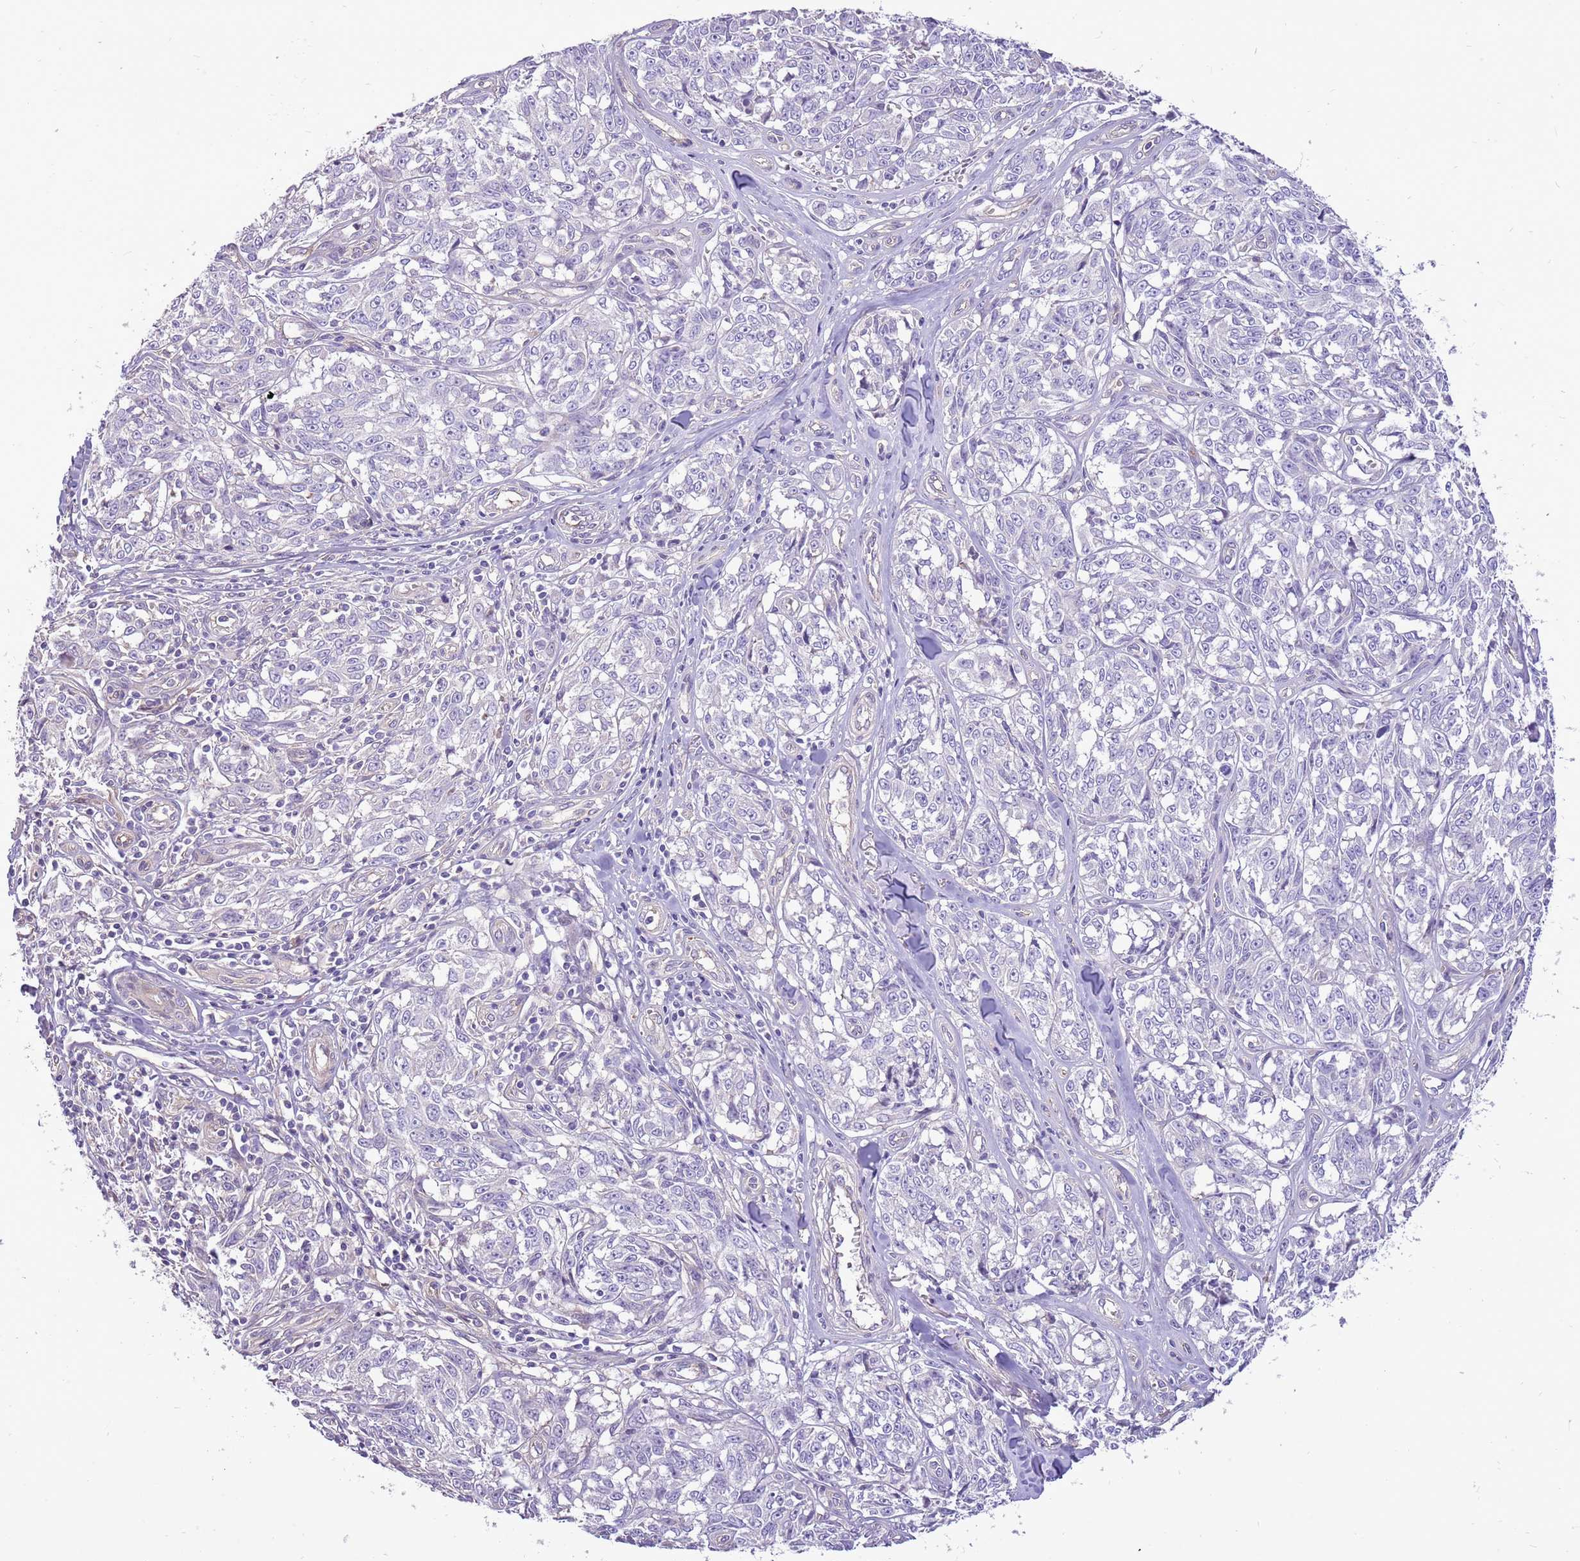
{"staining": {"intensity": "negative", "quantity": "none", "location": "none"}, "tissue": "melanoma", "cell_type": "Tumor cells", "image_type": "cancer", "snomed": [{"axis": "morphology", "description": "Normal tissue, NOS"}, {"axis": "morphology", "description": "Malignant melanoma, NOS"}, {"axis": "topography", "description": "Skin"}], "caption": "Tumor cells are negative for brown protein staining in melanoma.", "gene": "WASHC4", "patient": {"sex": "female", "age": 64}}